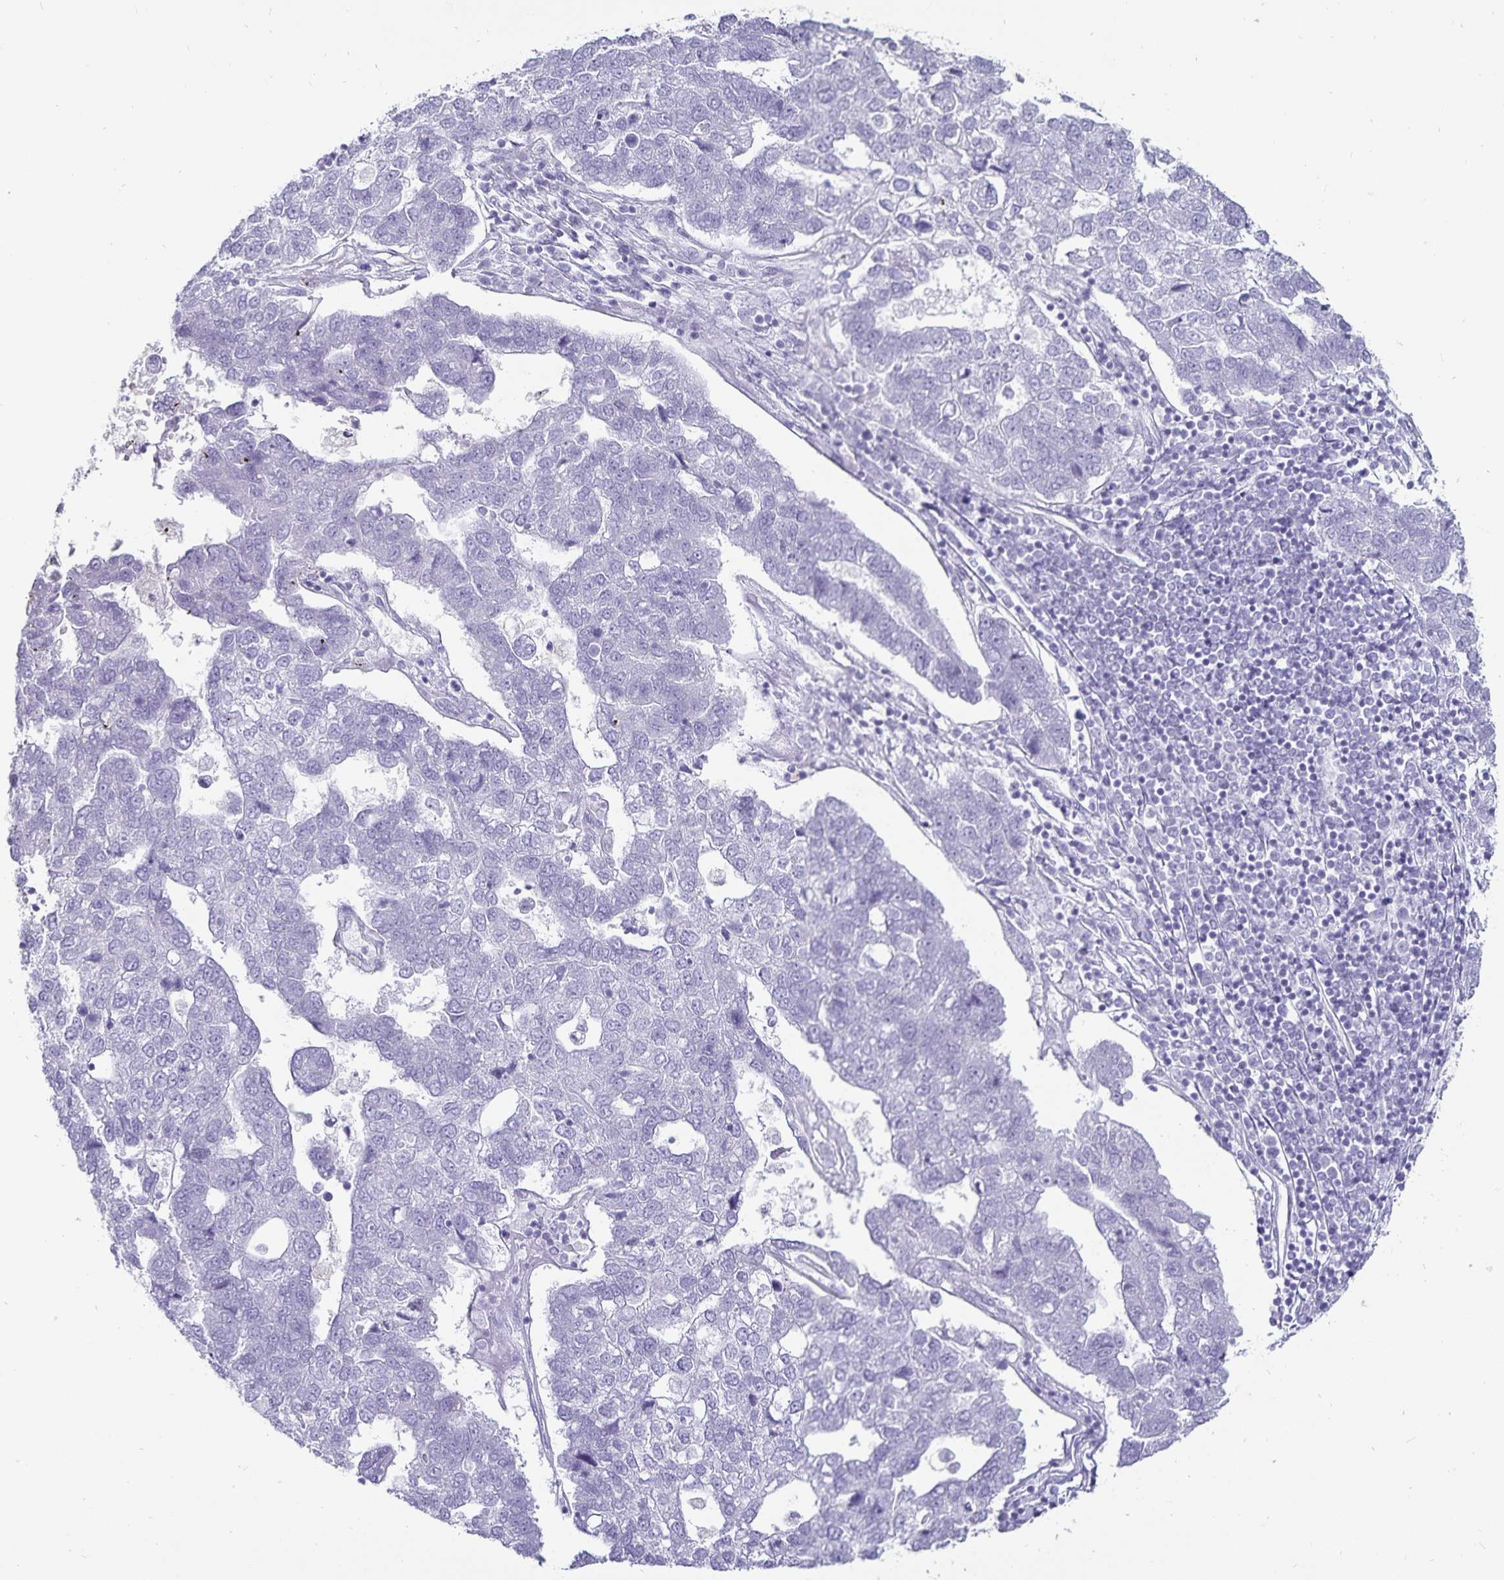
{"staining": {"intensity": "negative", "quantity": "none", "location": "none"}, "tissue": "pancreatic cancer", "cell_type": "Tumor cells", "image_type": "cancer", "snomed": [{"axis": "morphology", "description": "Adenocarcinoma, NOS"}, {"axis": "topography", "description": "Pancreas"}], "caption": "Human pancreatic cancer (adenocarcinoma) stained for a protein using immunohistochemistry demonstrates no positivity in tumor cells.", "gene": "DEFA6", "patient": {"sex": "female", "age": 61}}